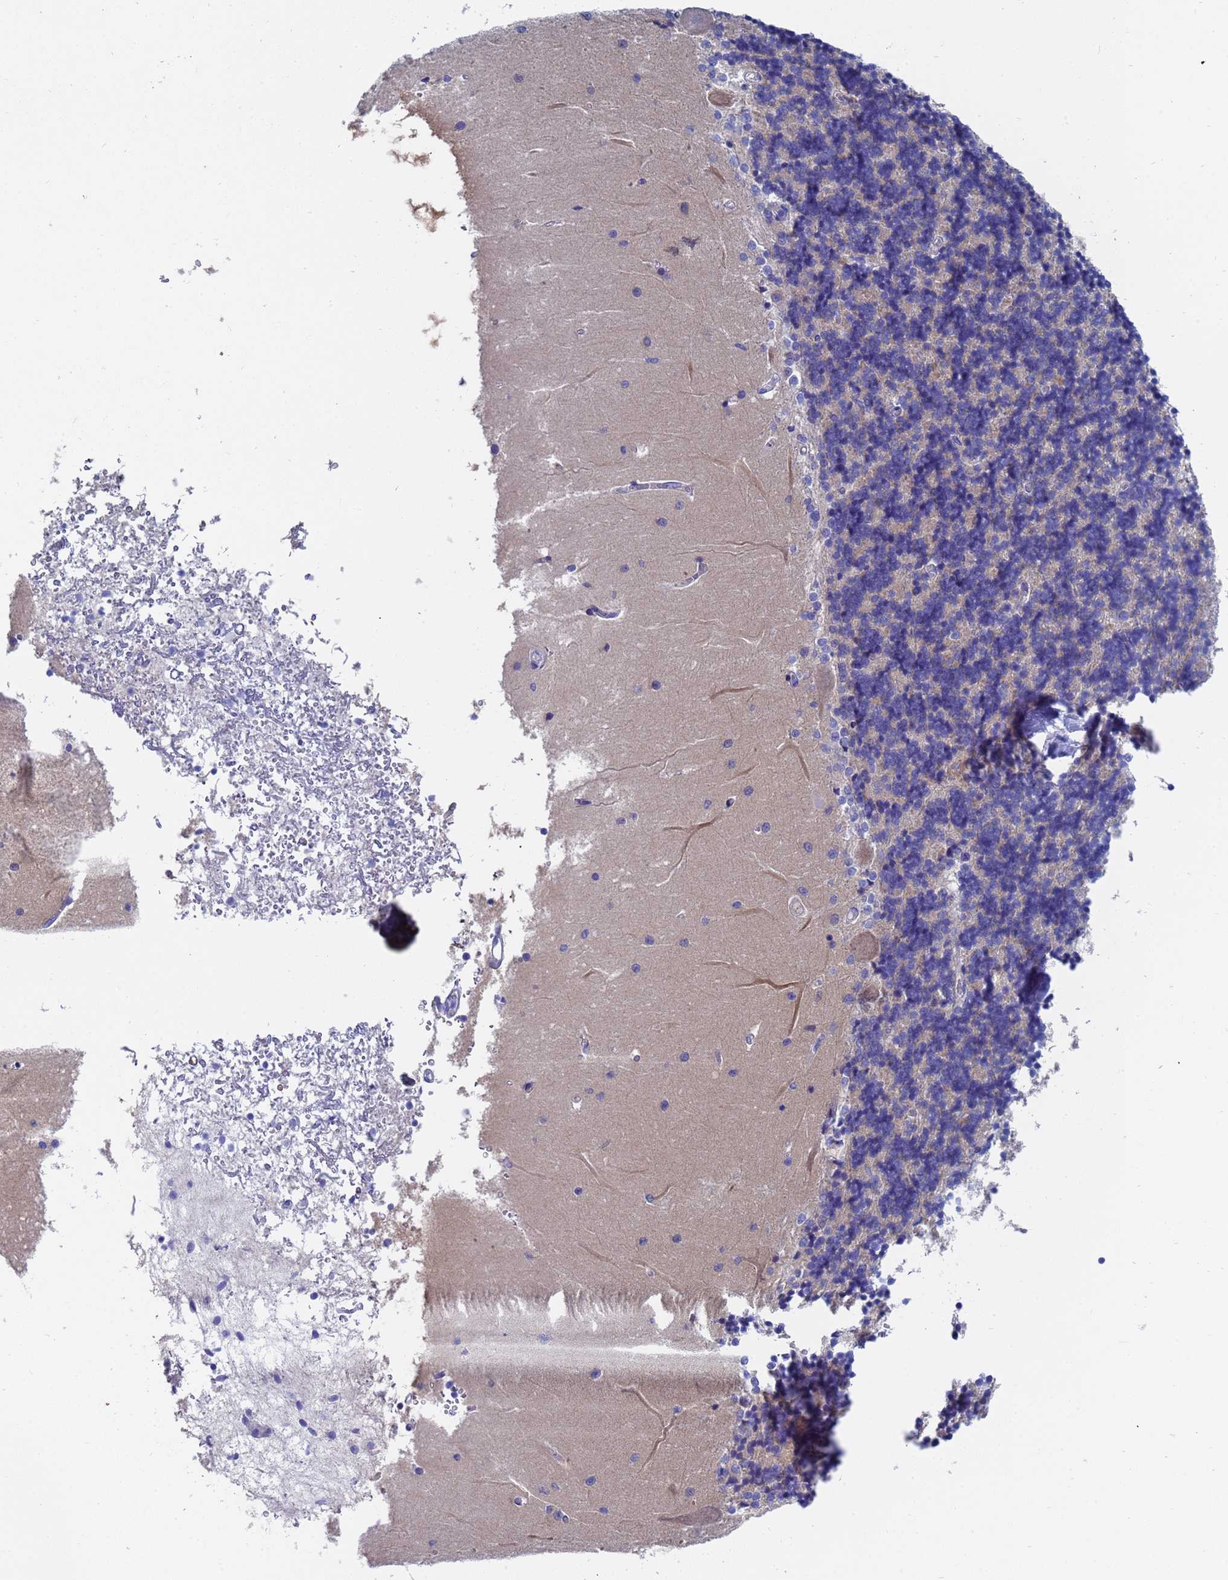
{"staining": {"intensity": "weak", "quantity": "<25%", "location": "cytoplasmic/membranous"}, "tissue": "cerebellum", "cell_type": "Cells in granular layer", "image_type": "normal", "snomed": [{"axis": "morphology", "description": "Normal tissue, NOS"}, {"axis": "topography", "description": "Cerebellum"}], "caption": "High power microscopy histopathology image of an immunohistochemistry photomicrograph of unremarkable cerebellum, revealing no significant positivity in cells in granular layer.", "gene": "UBE2O", "patient": {"sex": "male", "age": 37}}